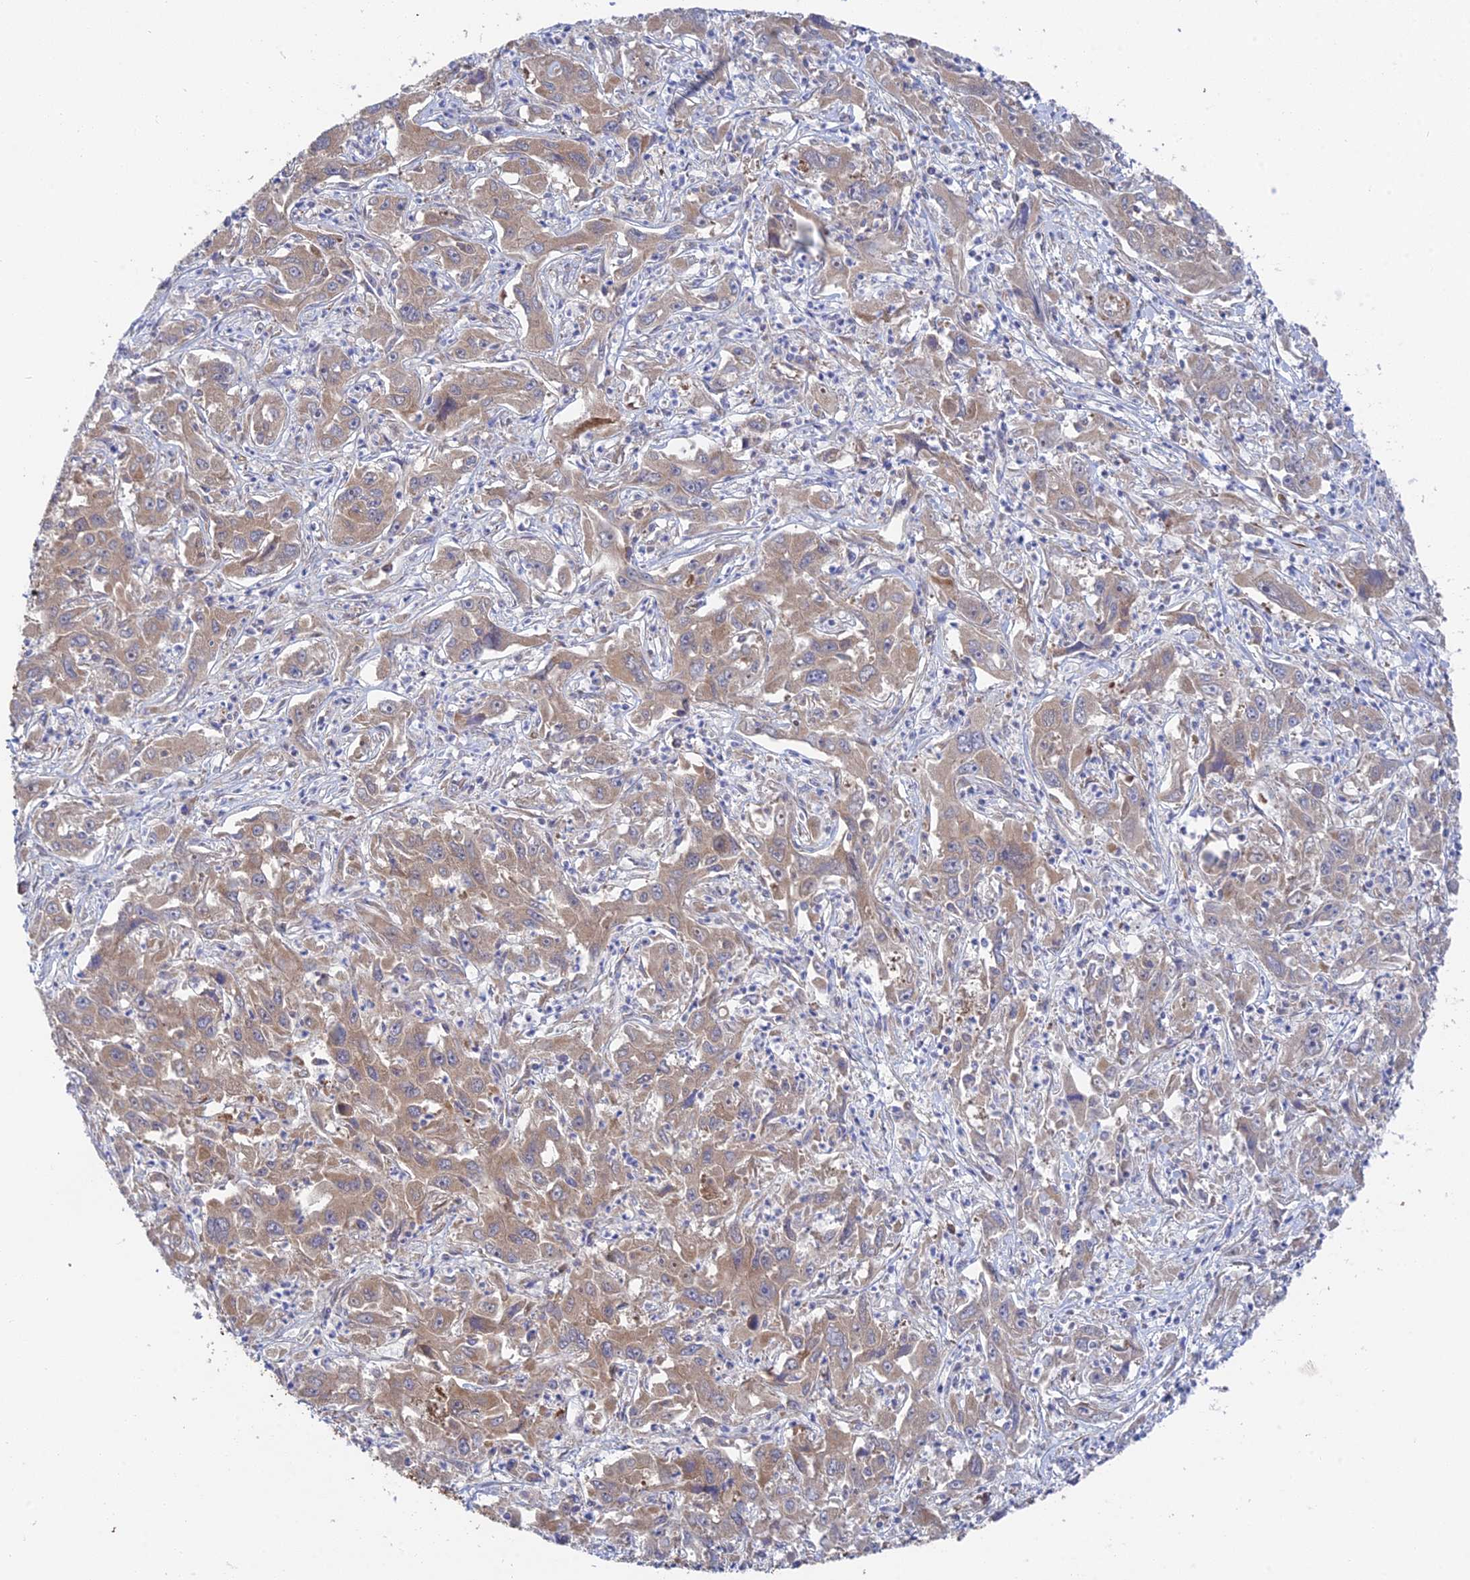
{"staining": {"intensity": "weak", "quantity": ">75%", "location": "cytoplasmic/membranous"}, "tissue": "liver cancer", "cell_type": "Tumor cells", "image_type": "cancer", "snomed": [{"axis": "morphology", "description": "Carcinoma, Hepatocellular, NOS"}, {"axis": "topography", "description": "Liver"}], "caption": "Liver hepatocellular carcinoma tissue shows weak cytoplasmic/membranous expression in about >75% of tumor cells, visualized by immunohistochemistry.", "gene": "INCA1", "patient": {"sex": "male", "age": 63}}